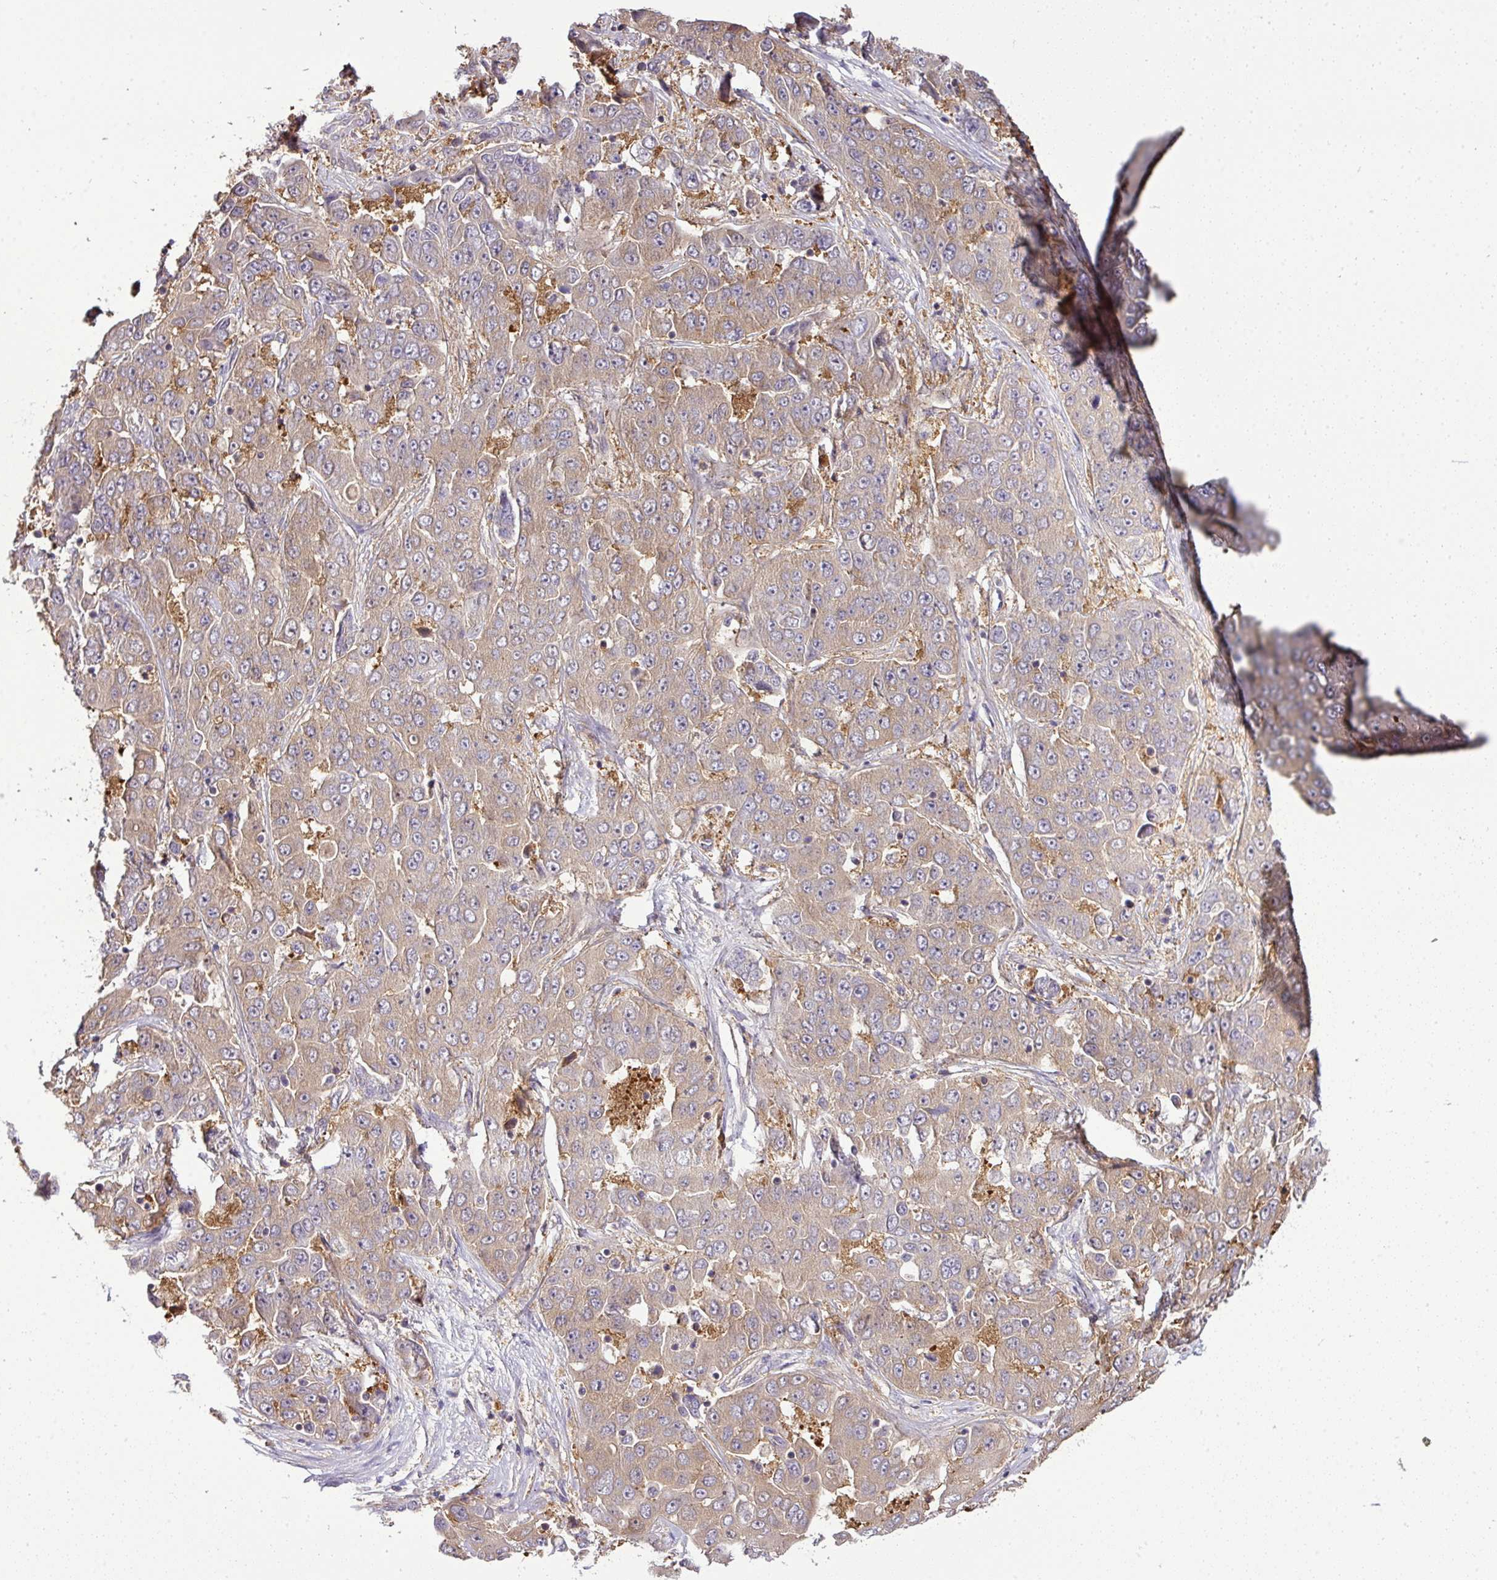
{"staining": {"intensity": "weak", "quantity": "25%-75%", "location": "cytoplasmic/membranous"}, "tissue": "liver cancer", "cell_type": "Tumor cells", "image_type": "cancer", "snomed": [{"axis": "morphology", "description": "Cholangiocarcinoma"}, {"axis": "topography", "description": "Liver"}], "caption": "This is a histology image of immunohistochemistry (IHC) staining of liver cancer, which shows weak staining in the cytoplasmic/membranous of tumor cells.", "gene": "TMEM107", "patient": {"sex": "female", "age": 52}}